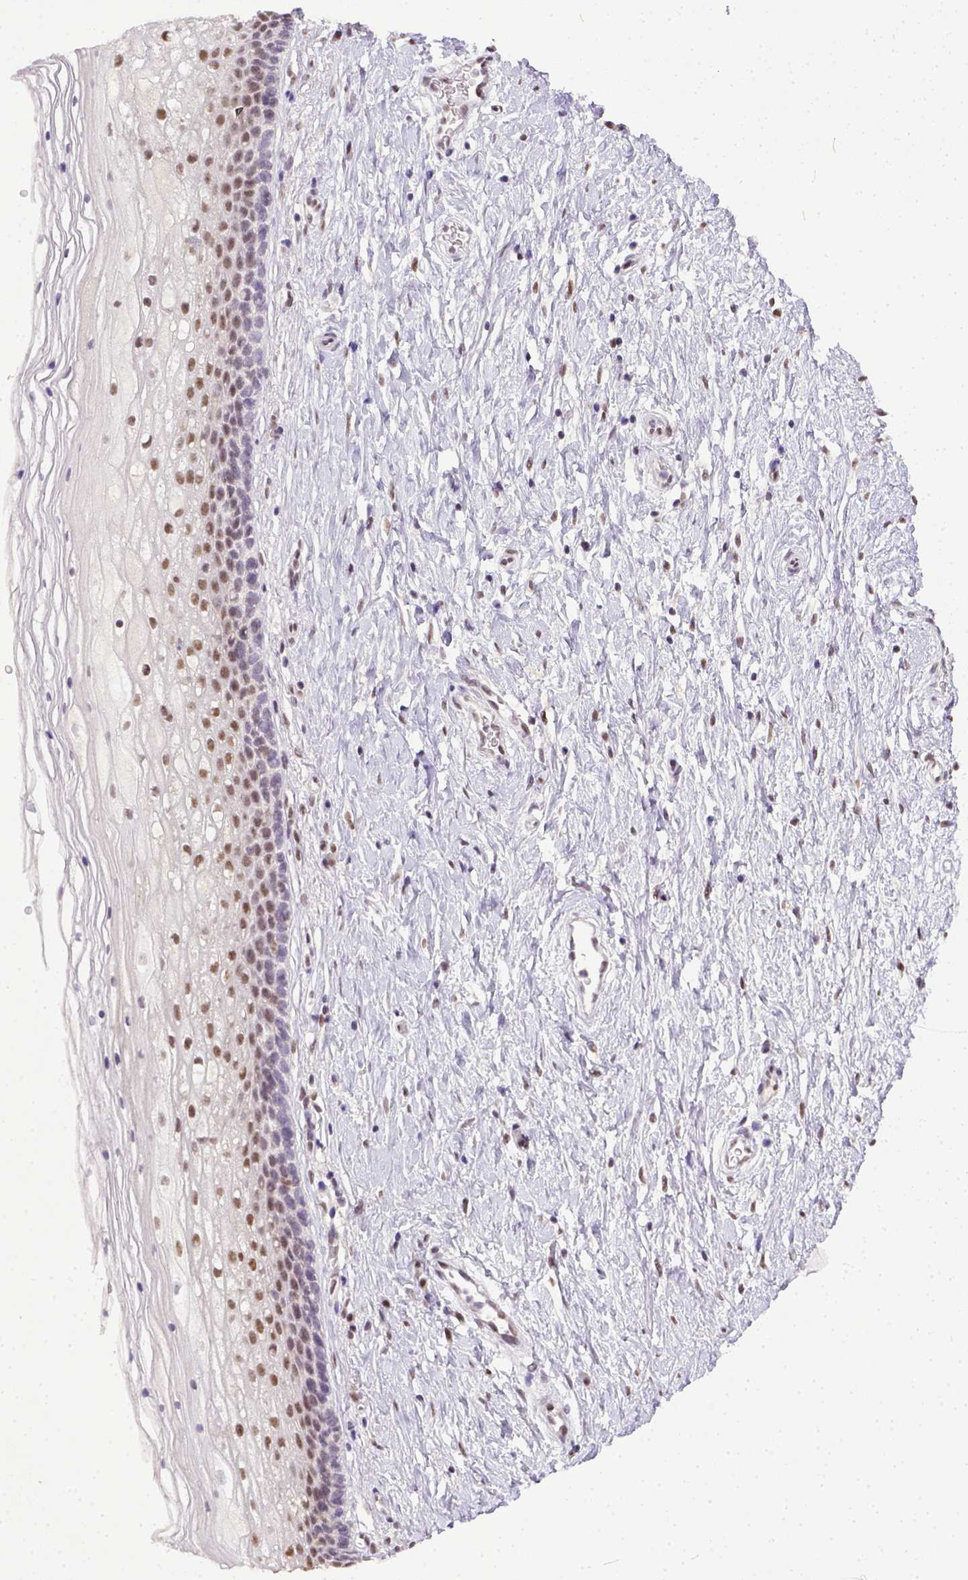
{"staining": {"intensity": "strong", "quantity": ">75%", "location": "nuclear"}, "tissue": "cervix", "cell_type": "Glandular cells", "image_type": "normal", "snomed": [{"axis": "morphology", "description": "Normal tissue, NOS"}, {"axis": "topography", "description": "Cervix"}], "caption": "IHC photomicrograph of unremarkable cervix: cervix stained using IHC shows high levels of strong protein expression localized specifically in the nuclear of glandular cells, appearing as a nuclear brown color.", "gene": "ERCC1", "patient": {"sex": "female", "age": 34}}